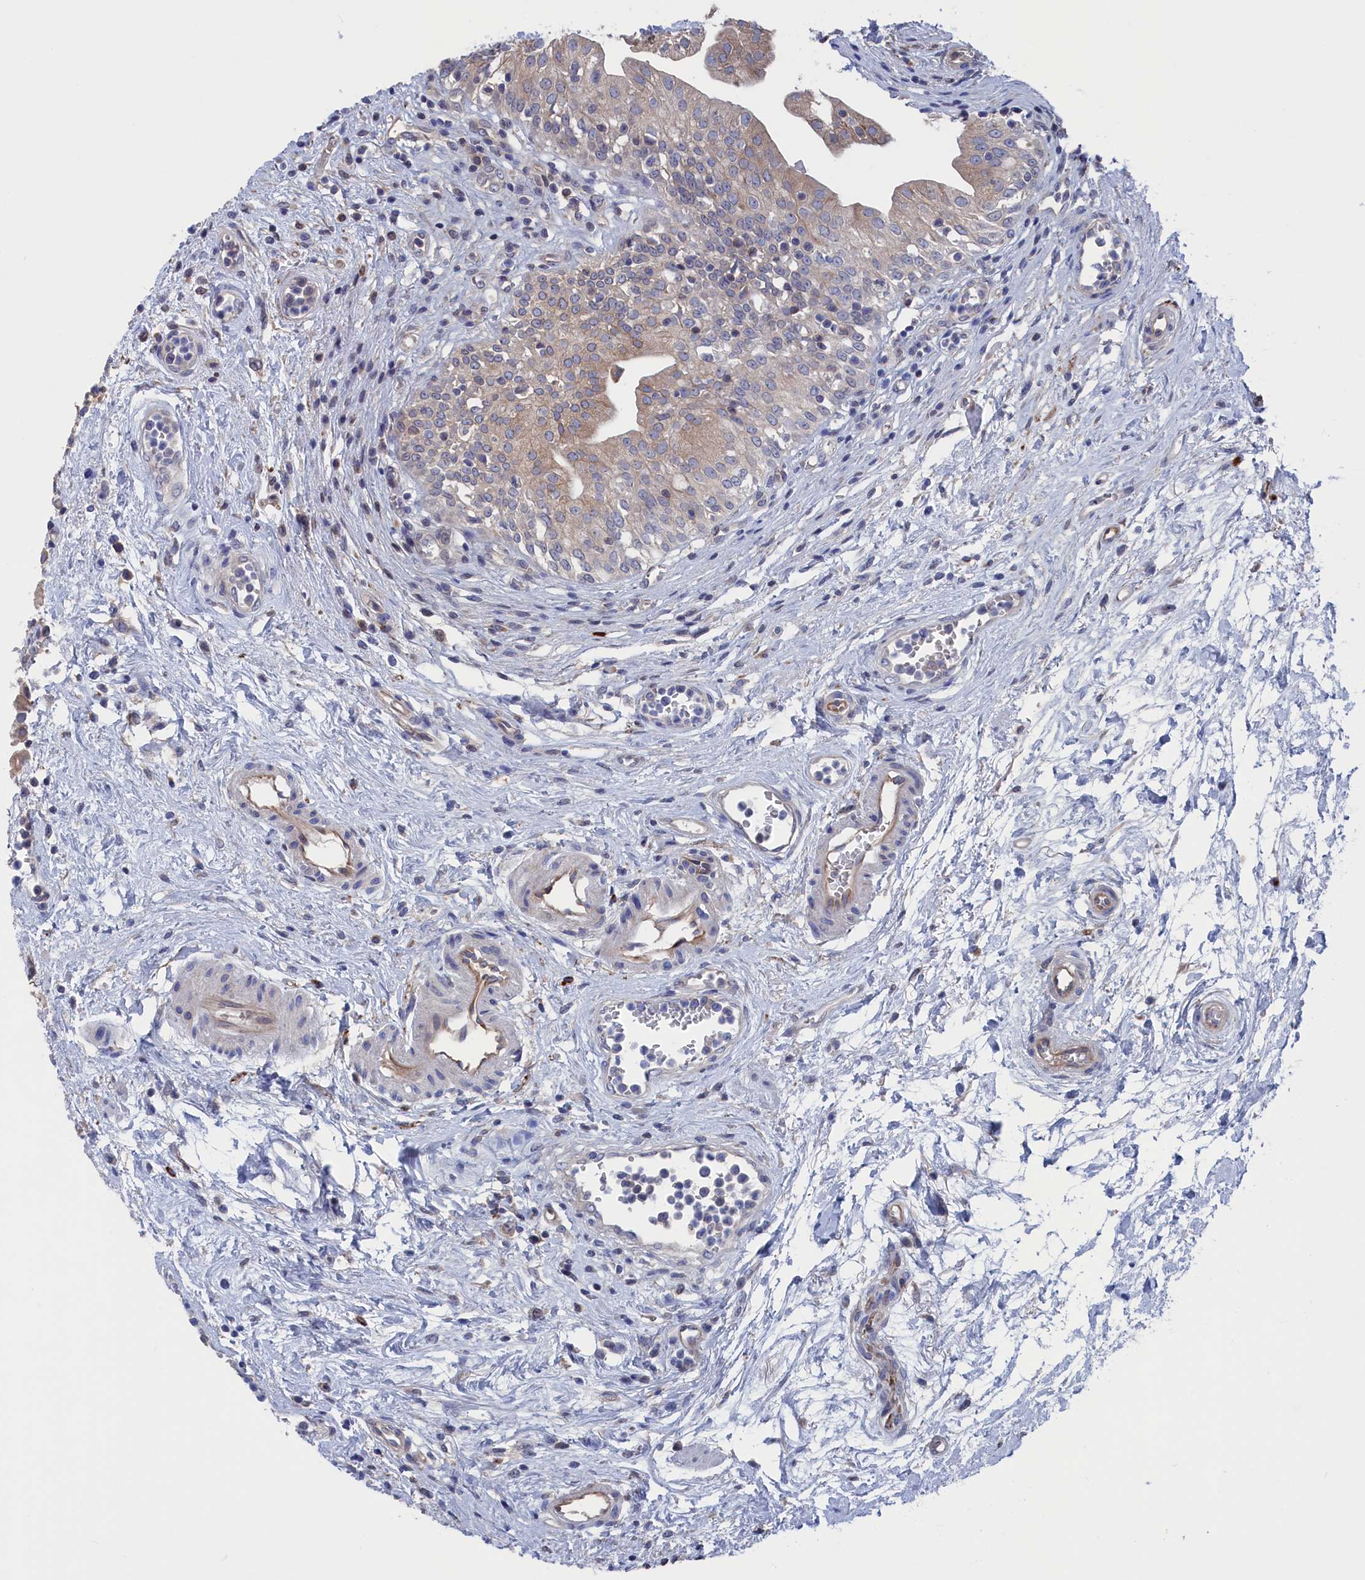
{"staining": {"intensity": "moderate", "quantity": "25%-75%", "location": "cytoplasmic/membranous"}, "tissue": "urinary bladder", "cell_type": "Urothelial cells", "image_type": "normal", "snomed": [{"axis": "morphology", "description": "Normal tissue, NOS"}, {"axis": "morphology", "description": "Inflammation, NOS"}, {"axis": "topography", "description": "Urinary bladder"}], "caption": "Immunohistochemical staining of benign urinary bladder demonstrates moderate cytoplasmic/membranous protein positivity in approximately 25%-75% of urothelial cells.", "gene": "NUTF2", "patient": {"sex": "male", "age": 63}}